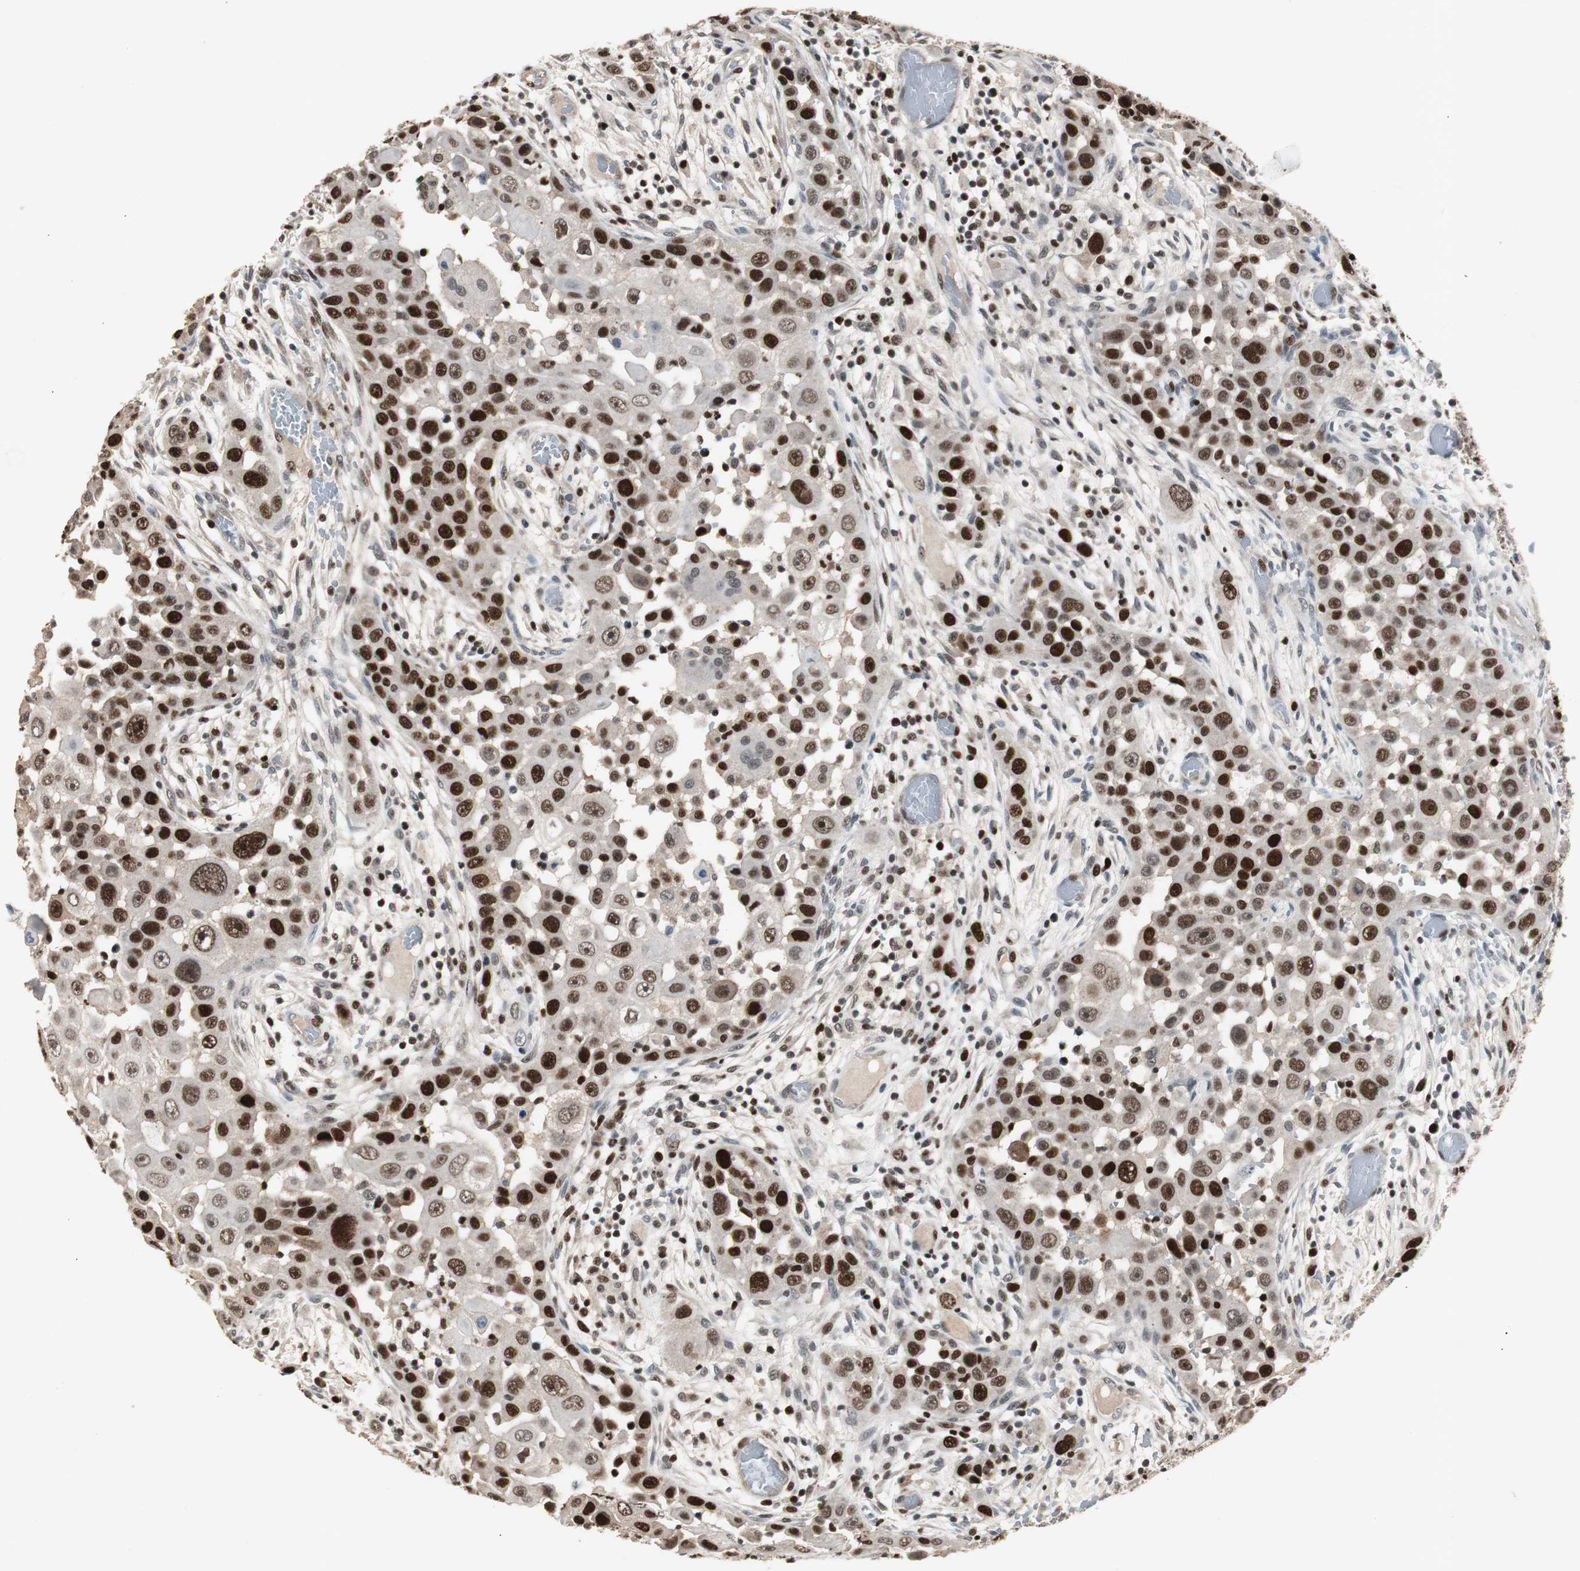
{"staining": {"intensity": "strong", "quantity": ">75%", "location": "nuclear"}, "tissue": "head and neck cancer", "cell_type": "Tumor cells", "image_type": "cancer", "snomed": [{"axis": "morphology", "description": "Carcinoma, NOS"}, {"axis": "topography", "description": "Head-Neck"}], "caption": "Immunohistochemical staining of human head and neck cancer (carcinoma) shows high levels of strong nuclear positivity in about >75% of tumor cells. The protein of interest is stained brown, and the nuclei are stained in blue (DAB IHC with brightfield microscopy, high magnification).", "gene": "FEN1", "patient": {"sex": "male", "age": 87}}